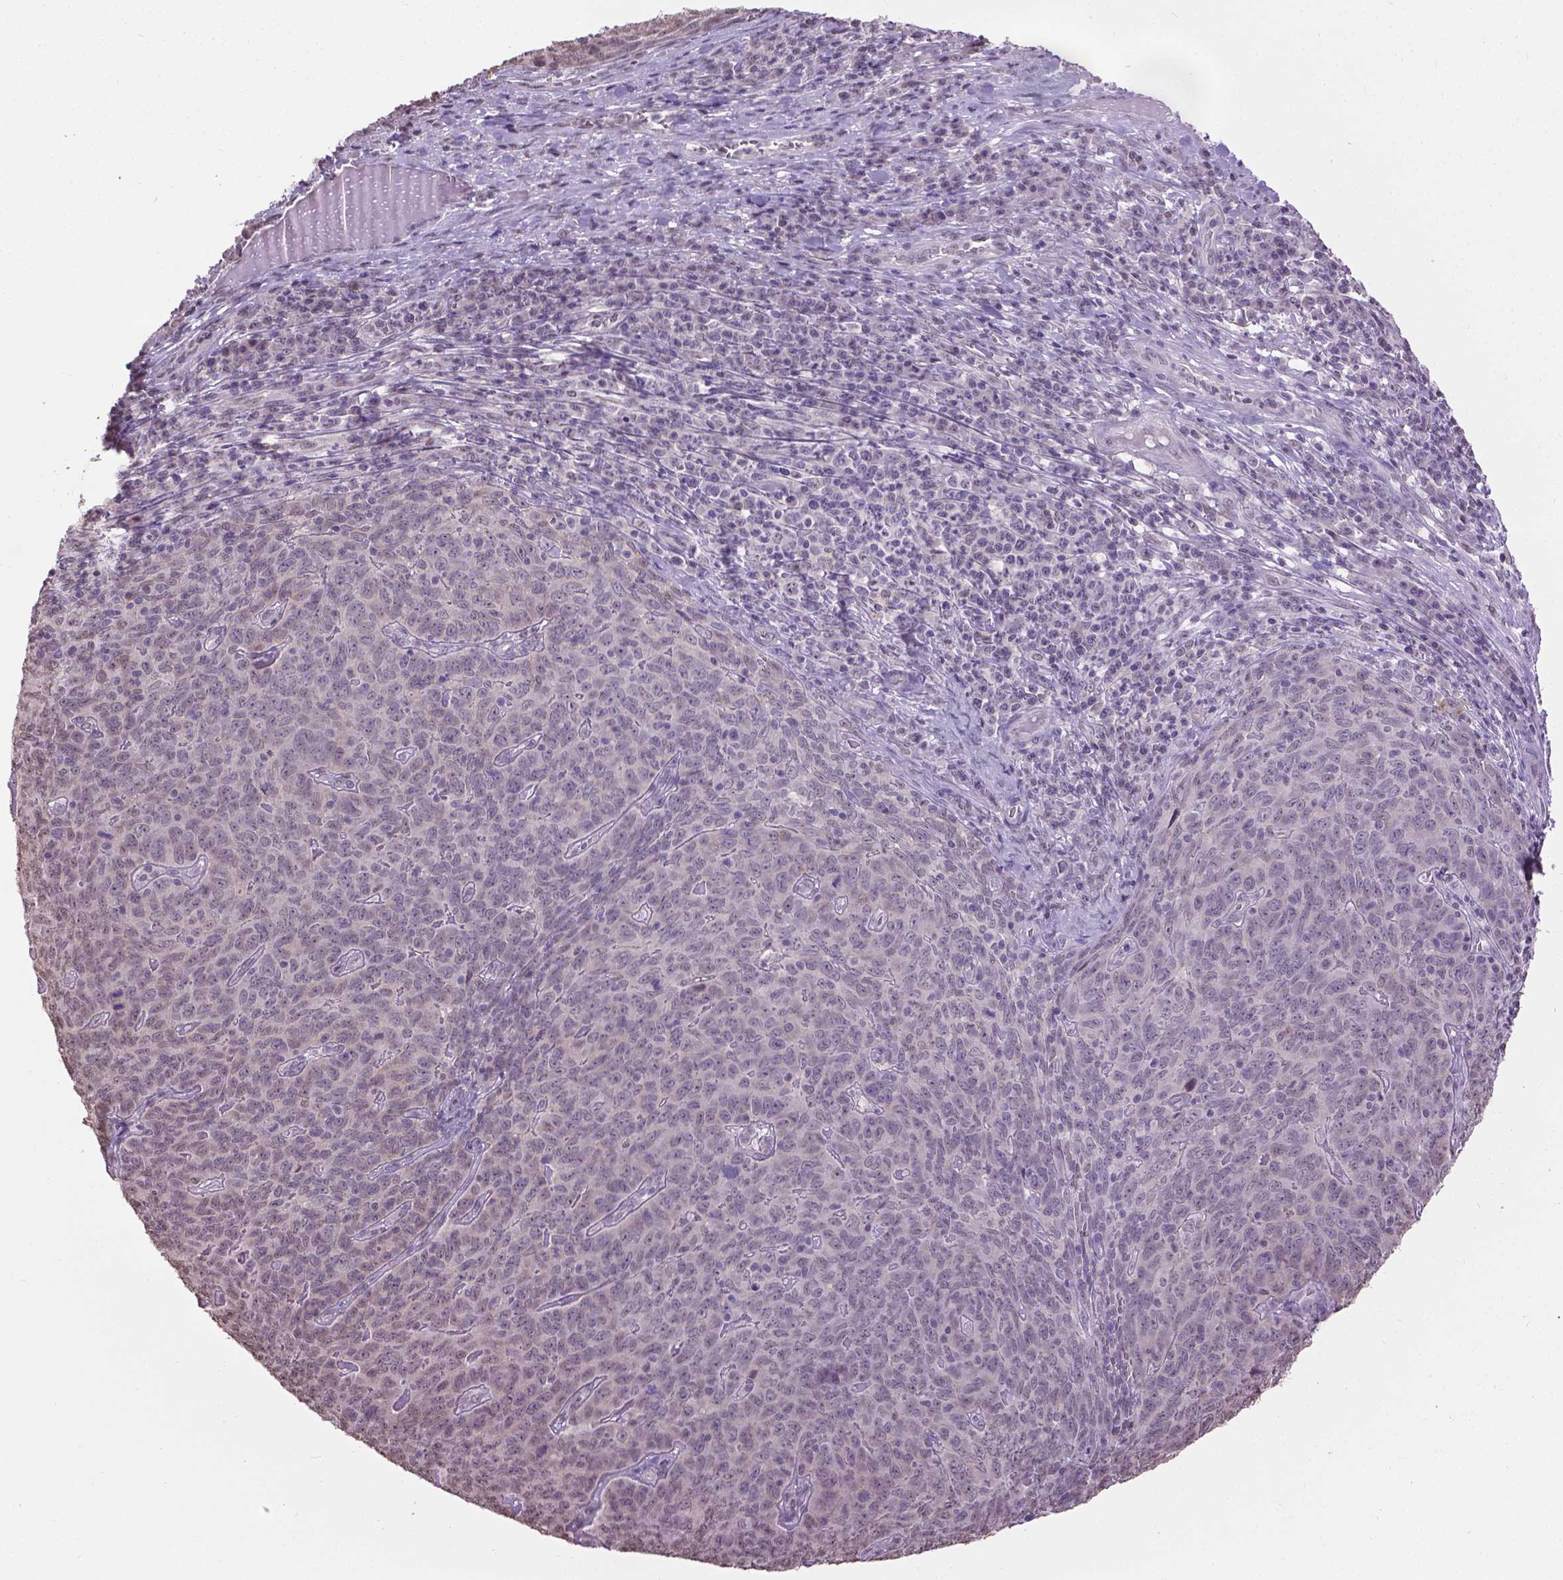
{"staining": {"intensity": "weak", "quantity": "<25%", "location": "nuclear"}, "tissue": "skin cancer", "cell_type": "Tumor cells", "image_type": "cancer", "snomed": [{"axis": "morphology", "description": "Squamous cell carcinoma, NOS"}, {"axis": "topography", "description": "Skin"}, {"axis": "topography", "description": "Anal"}], "caption": "There is no significant staining in tumor cells of skin cancer.", "gene": "CPM", "patient": {"sex": "female", "age": 51}}